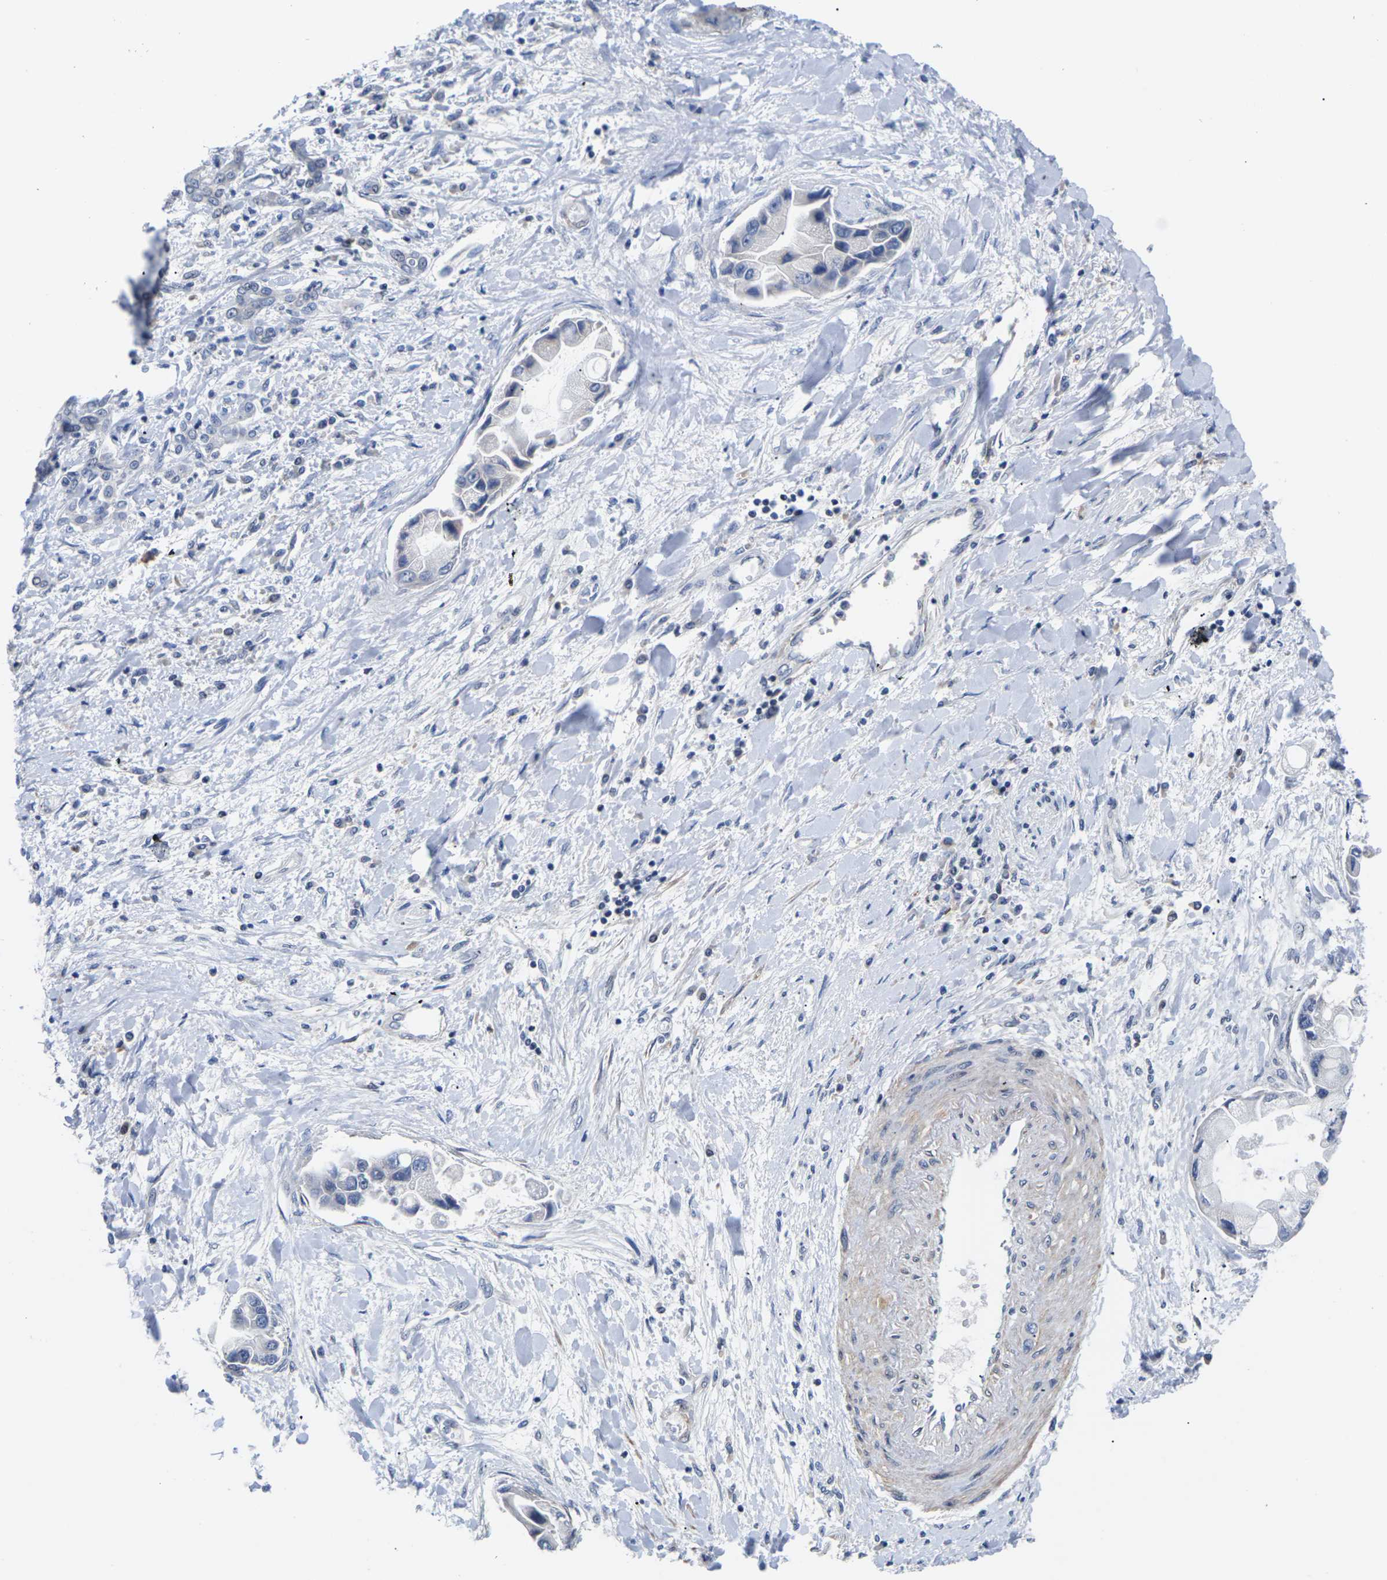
{"staining": {"intensity": "negative", "quantity": "none", "location": "none"}, "tissue": "liver cancer", "cell_type": "Tumor cells", "image_type": "cancer", "snomed": [{"axis": "morphology", "description": "Cholangiocarcinoma"}, {"axis": "topography", "description": "Liver"}], "caption": "High power microscopy image of an immunohistochemistry histopathology image of liver cancer (cholangiocarcinoma), revealing no significant staining in tumor cells. (DAB IHC visualized using brightfield microscopy, high magnification).", "gene": "ST6GAL2", "patient": {"sex": "male", "age": 50}}